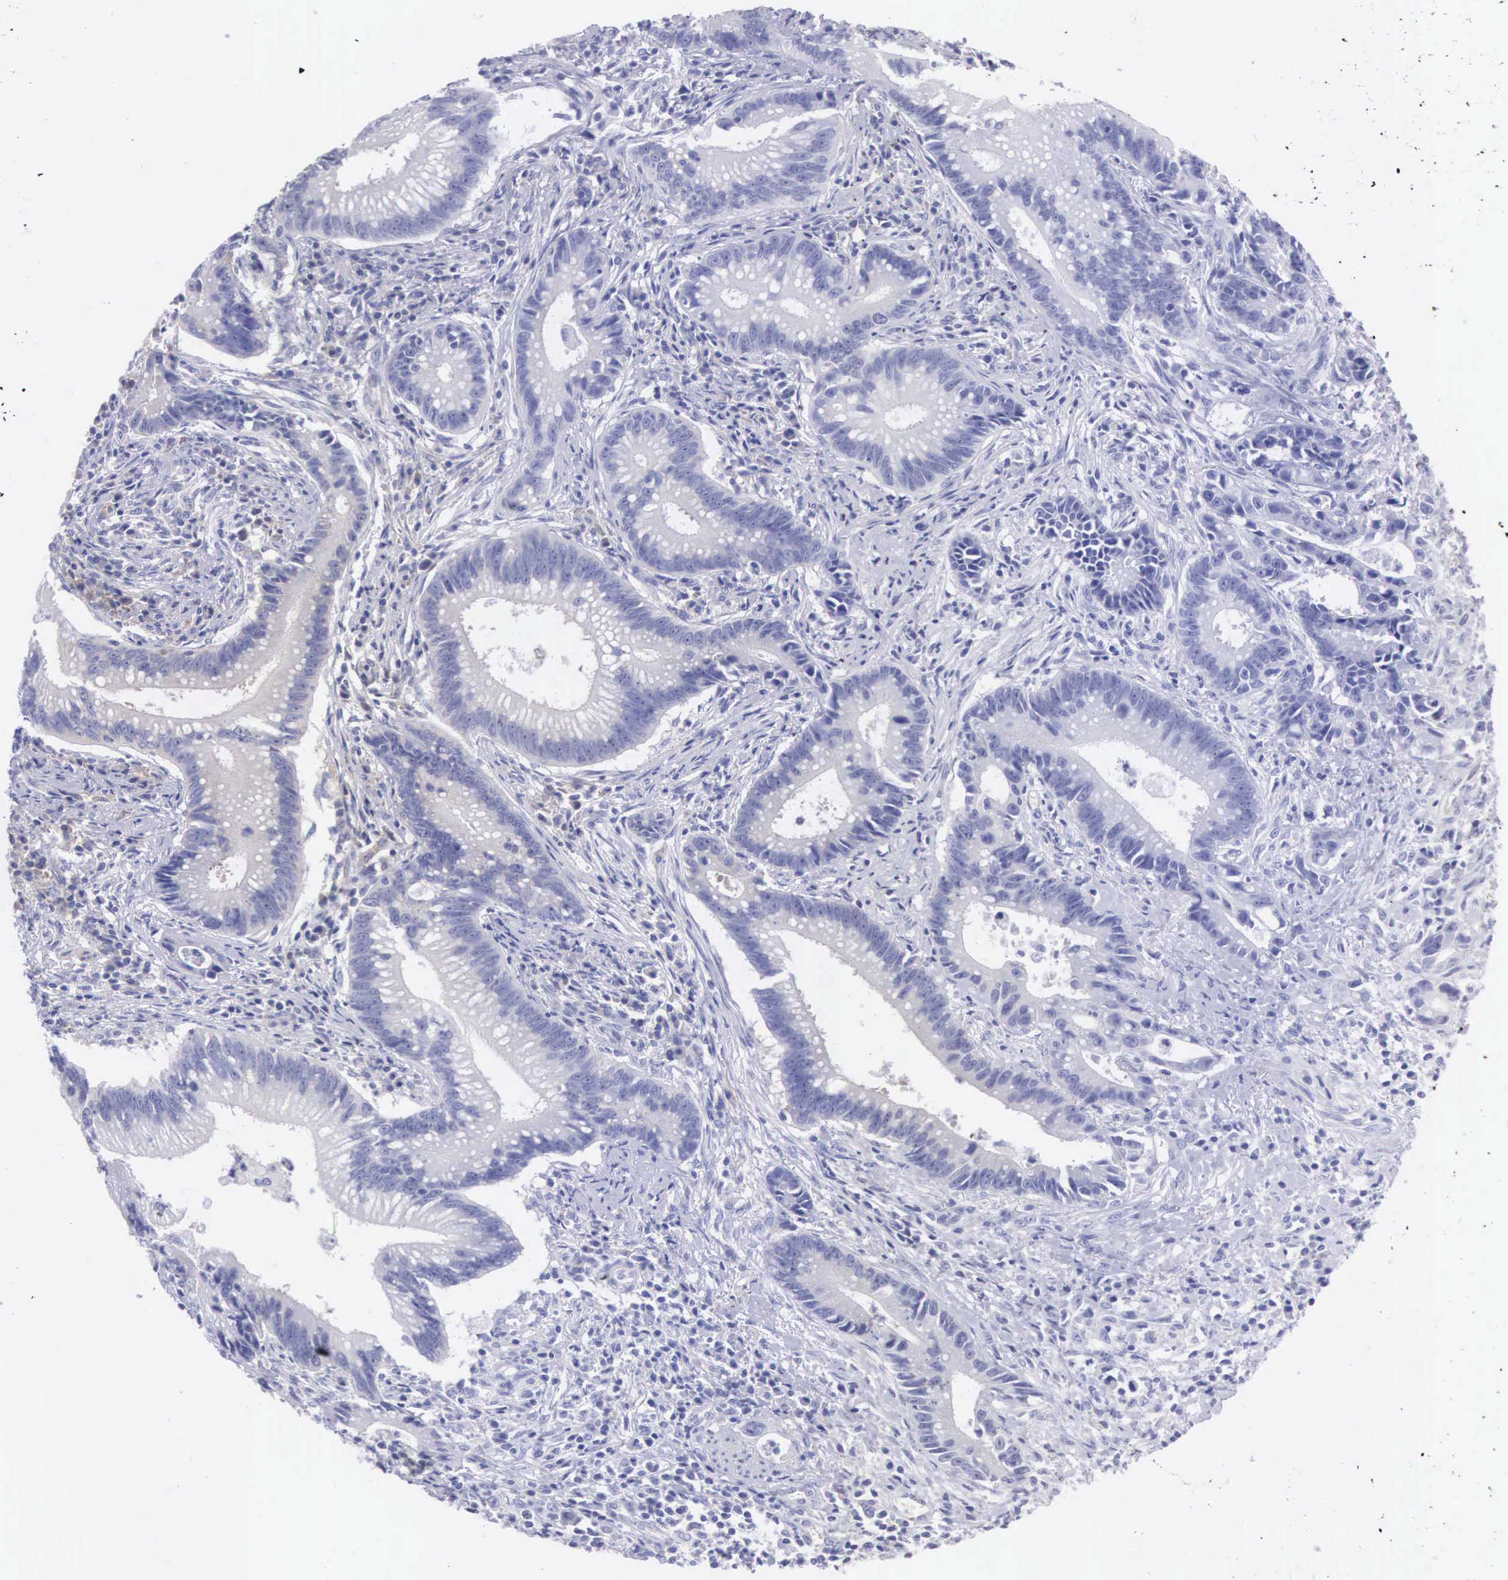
{"staining": {"intensity": "negative", "quantity": "none", "location": "none"}, "tissue": "colorectal cancer", "cell_type": "Tumor cells", "image_type": "cancer", "snomed": [{"axis": "morphology", "description": "Adenocarcinoma, NOS"}, {"axis": "topography", "description": "Rectum"}], "caption": "An image of adenocarcinoma (colorectal) stained for a protein exhibits no brown staining in tumor cells.", "gene": "OSBPL3", "patient": {"sex": "female", "age": 81}}